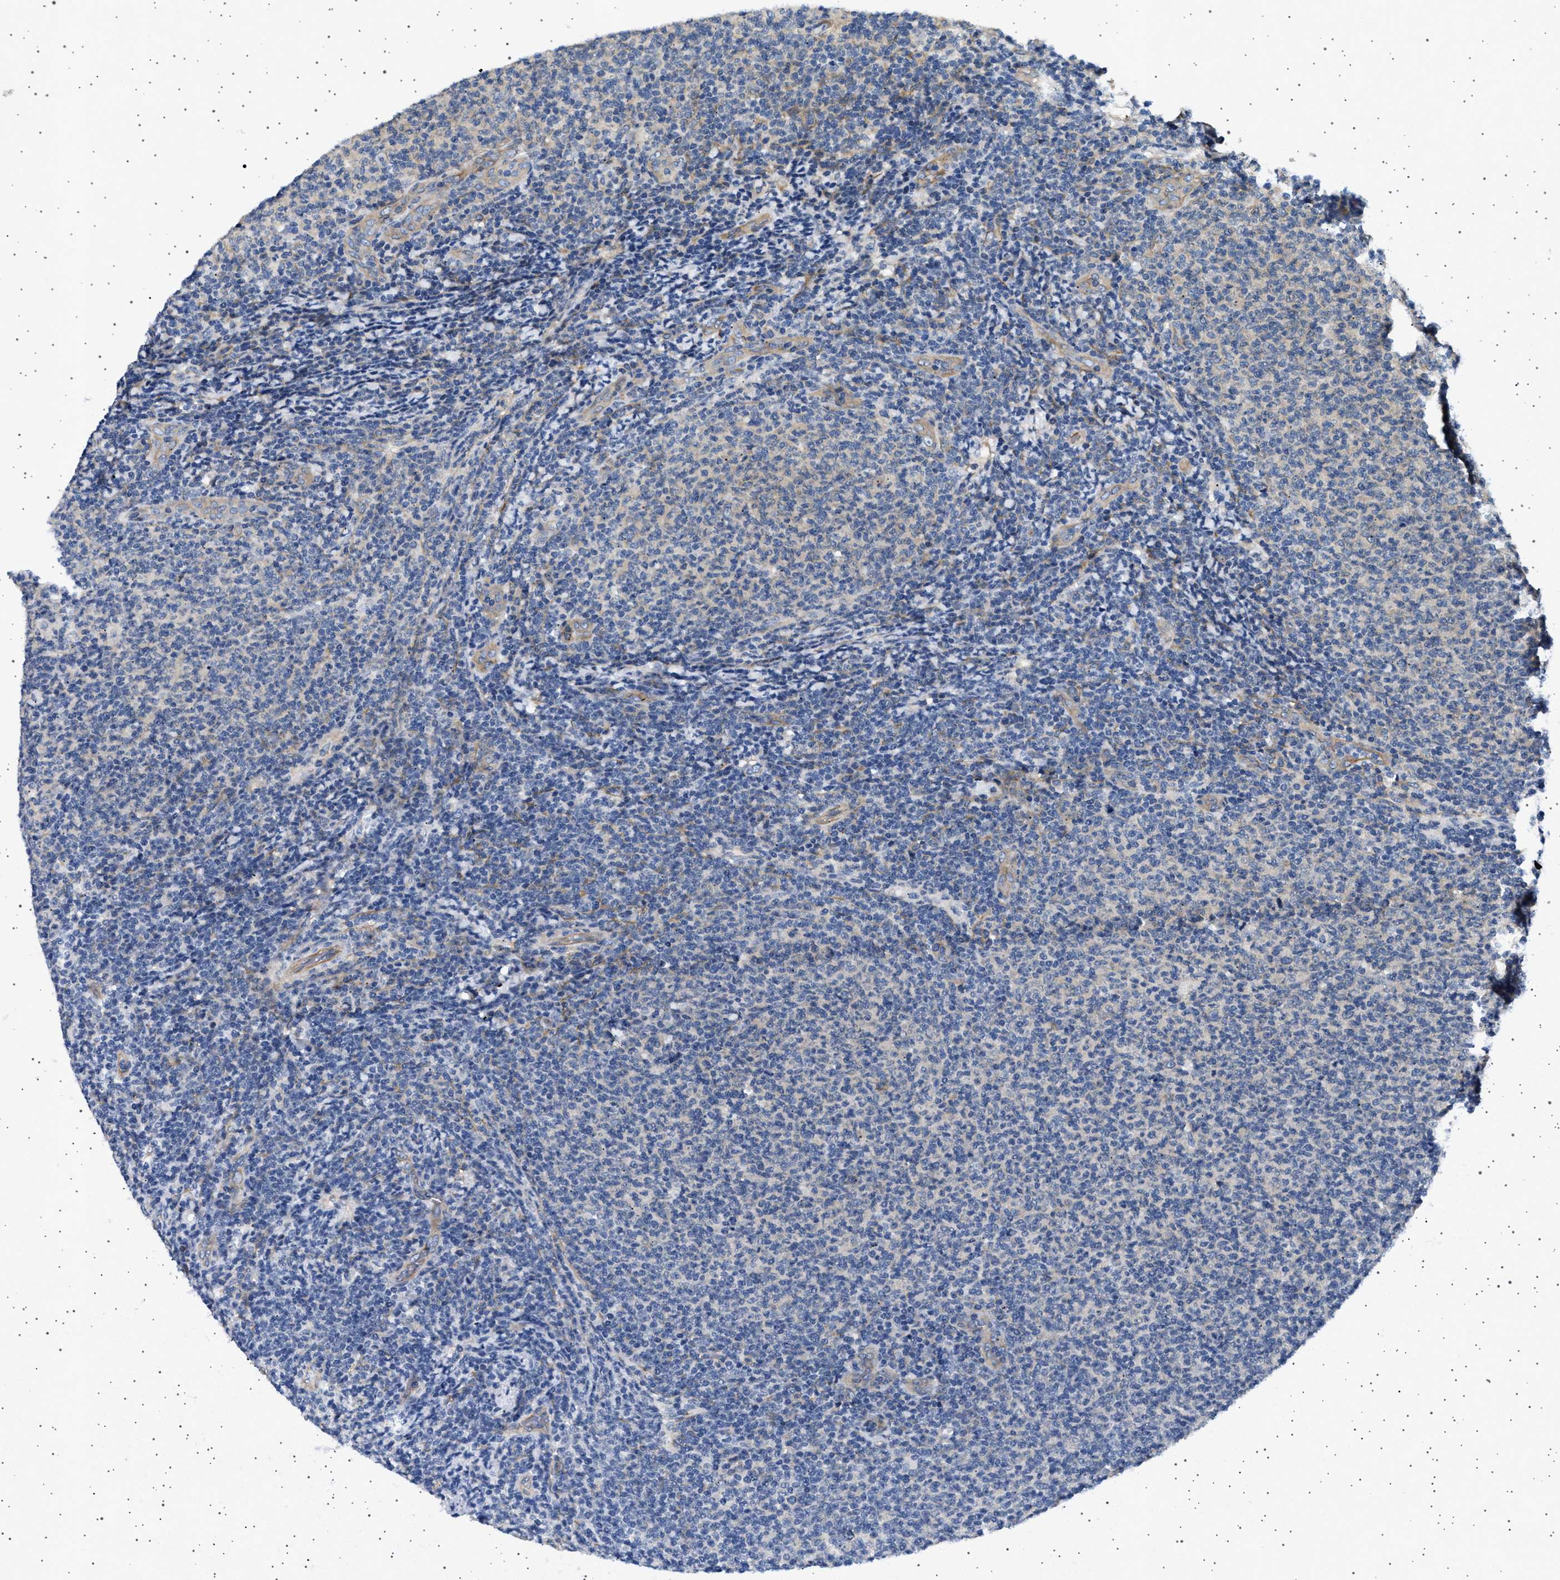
{"staining": {"intensity": "weak", "quantity": "<25%", "location": "cytoplasmic/membranous"}, "tissue": "lymphoma", "cell_type": "Tumor cells", "image_type": "cancer", "snomed": [{"axis": "morphology", "description": "Malignant lymphoma, non-Hodgkin's type, Low grade"}, {"axis": "topography", "description": "Lymph node"}], "caption": "Immunohistochemistry (IHC) micrograph of neoplastic tissue: human low-grade malignant lymphoma, non-Hodgkin's type stained with DAB shows no significant protein expression in tumor cells.", "gene": "PLPP6", "patient": {"sex": "male", "age": 66}}